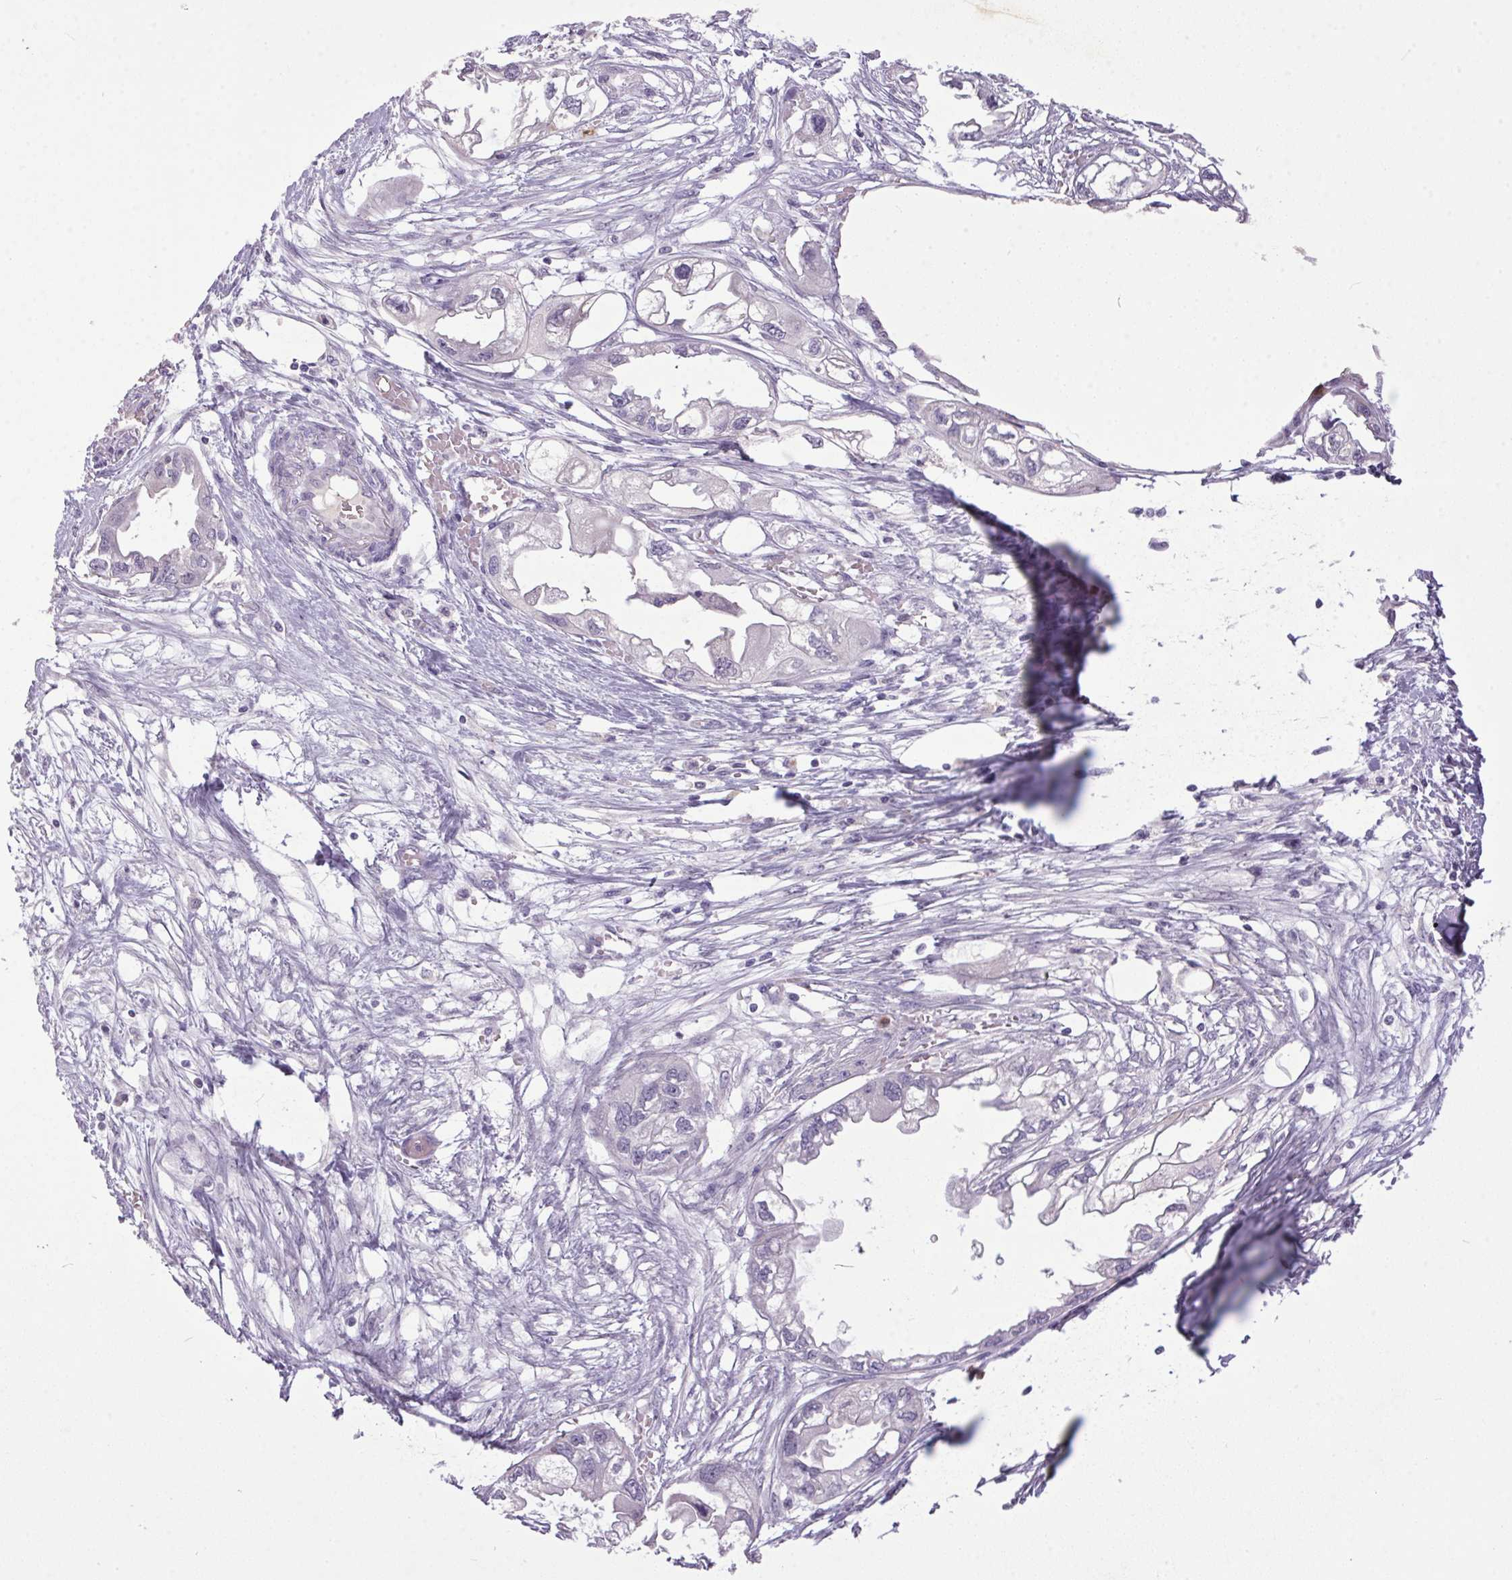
{"staining": {"intensity": "negative", "quantity": "none", "location": "none"}, "tissue": "endometrial cancer", "cell_type": "Tumor cells", "image_type": "cancer", "snomed": [{"axis": "morphology", "description": "Adenocarcinoma, NOS"}, {"axis": "morphology", "description": "Adenocarcinoma, metastatic, NOS"}, {"axis": "topography", "description": "Adipose tissue"}, {"axis": "topography", "description": "Endometrium"}], "caption": "Photomicrograph shows no protein positivity in tumor cells of endometrial cancer tissue.", "gene": "TRDN", "patient": {"sex": "female", "age": 67}}